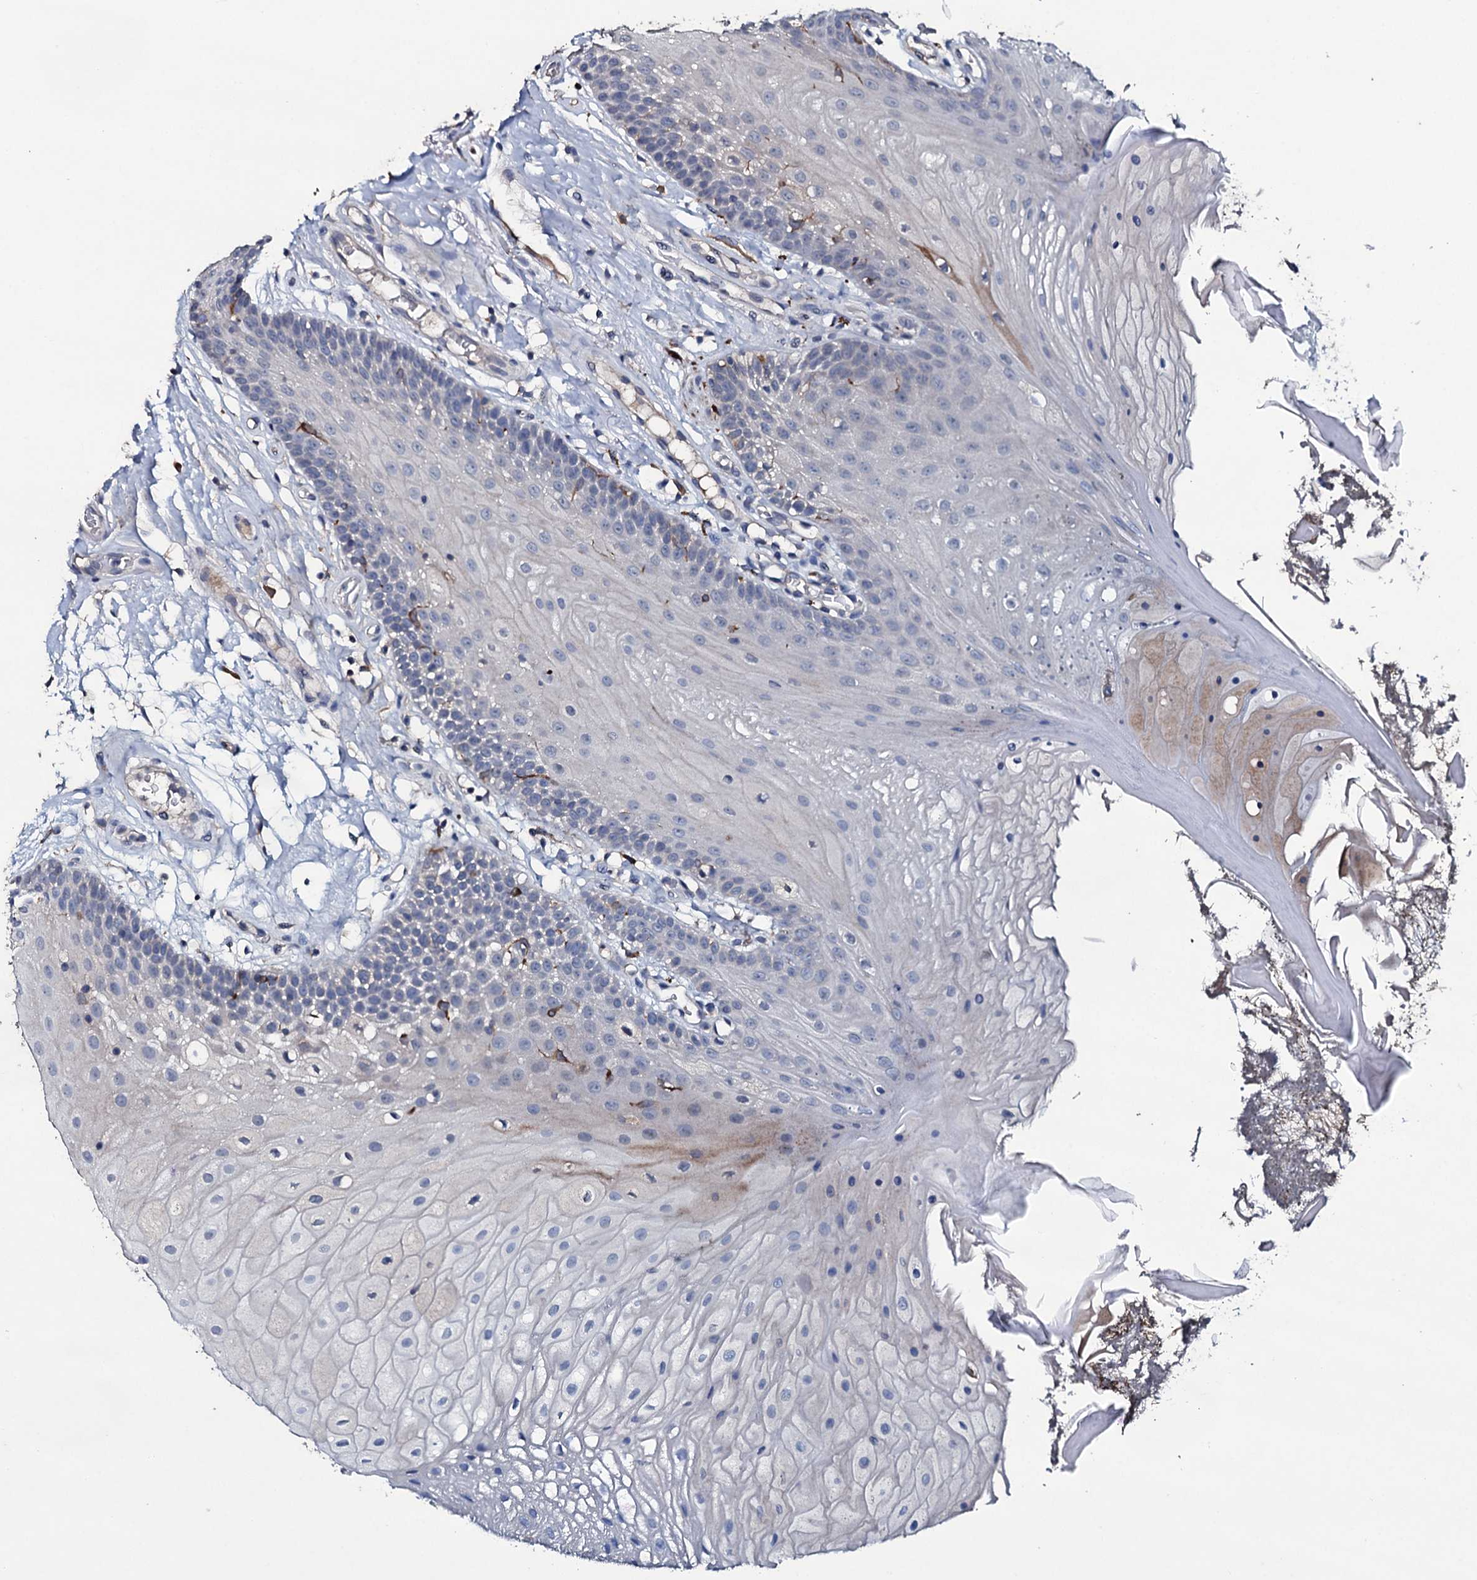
{"staining": {"intensity": "negative", "quantity": "none", "location": "none"}, "tissue": "oral mucosa", "cell_type": "Squamous epithelial cells", "image_type": "normal", "snomed": [{"axis": "morphology", "description": "Normal tissue, NOS"}, {"axis": "topography", "description": "Oral tissue"}], "caption": "The micrograph demonstrates no significant expression in squamous epithelial cells of oral mucosa. The staining was performed using DAB (3,3'-diaminobenzidine) to visualize the protein expression in brown, while the nuclei were stained in blue with hematoxylin (Magnification: 20x).", "gene": "IL12B", "patient": {"sex": "female", "age": 80}}